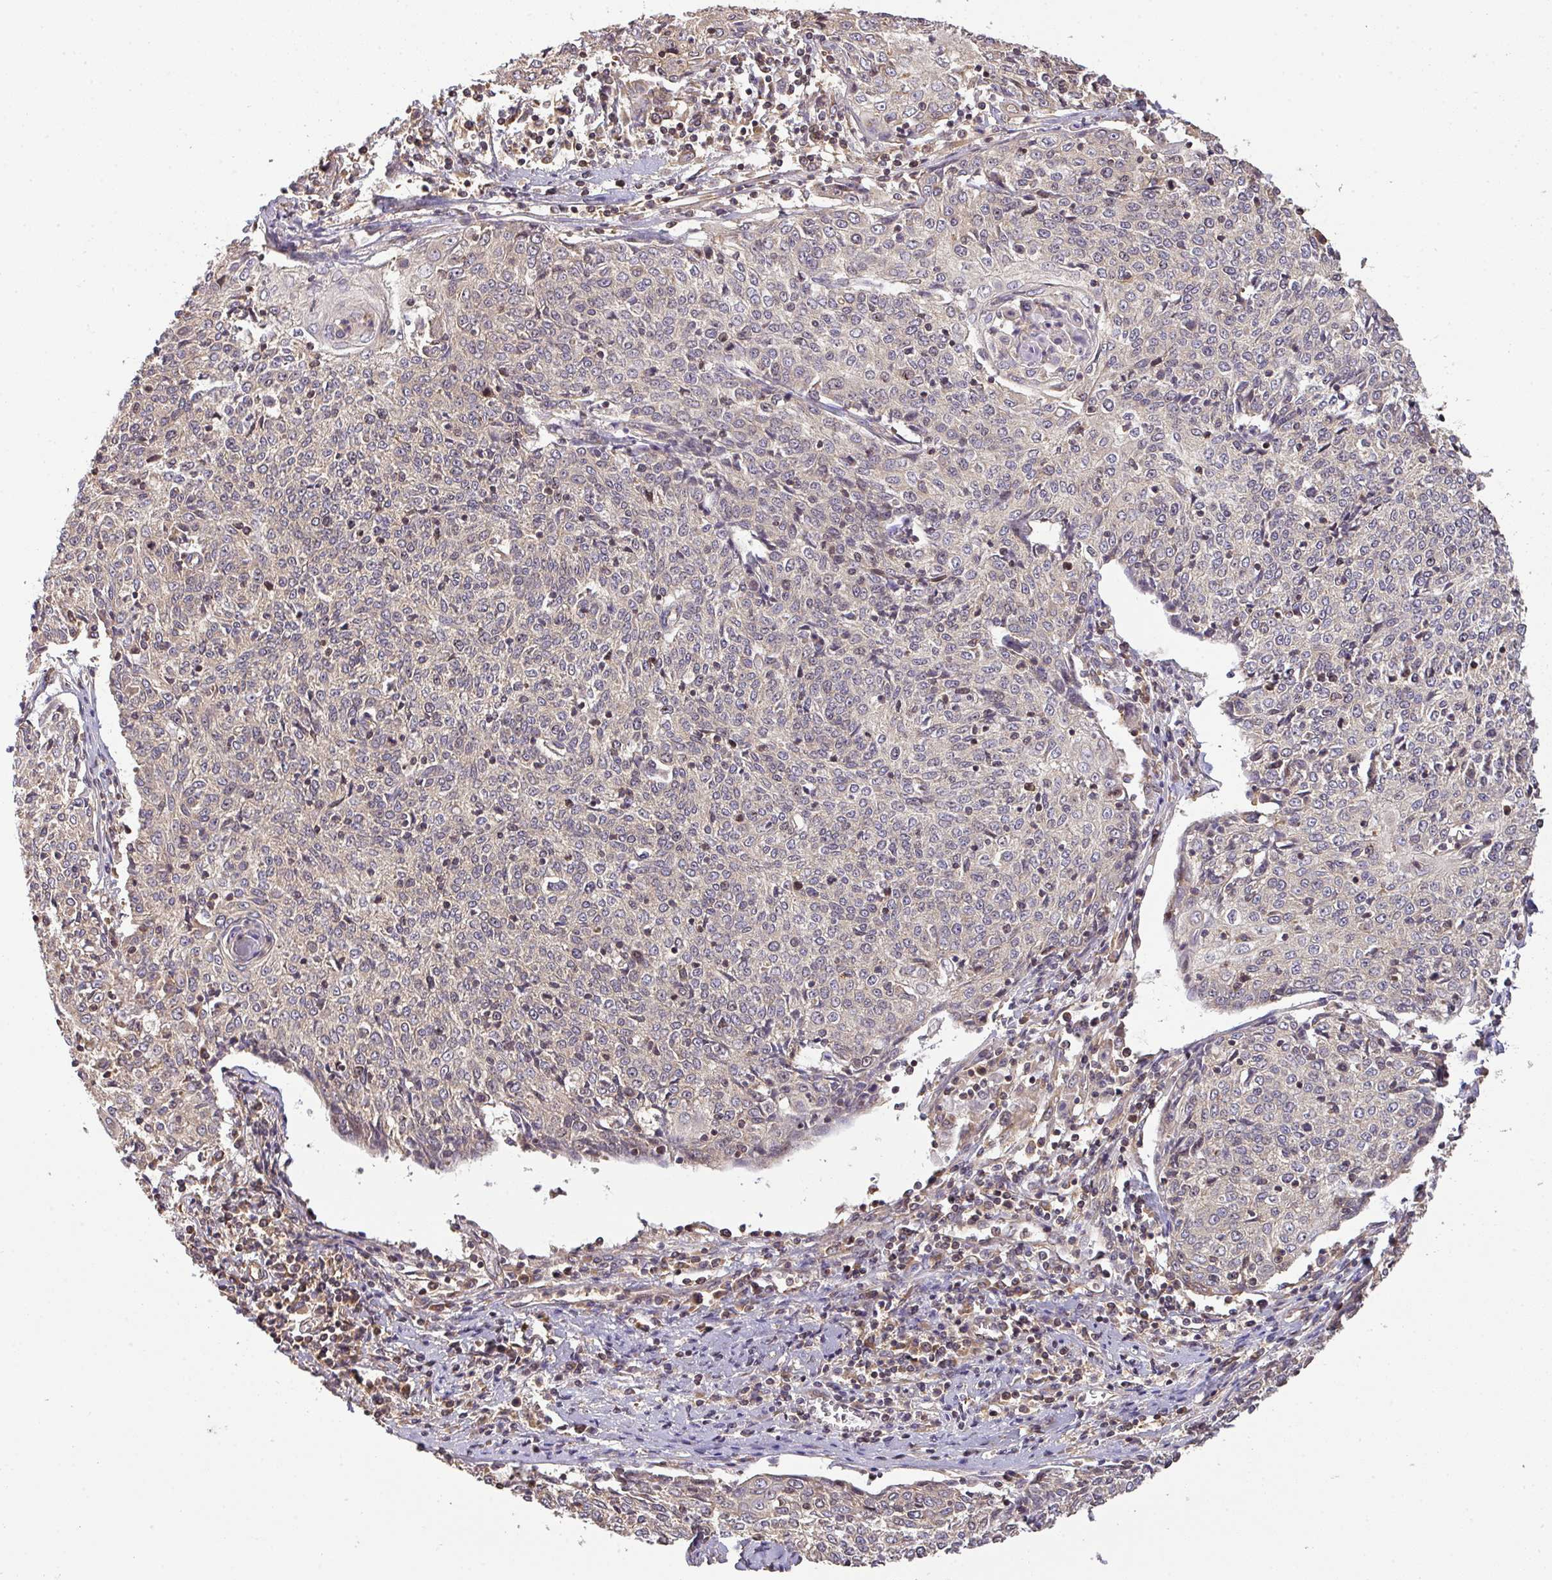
{"staining": {"intensity": "moderate", "quantity": "25%-75%", "location": "cytoplasmic/membranous,nuclear"}, "tissue": "cervical cancer", "cell_type": "Tumor cells", "image_type": "cancer", "snomed": [{"axis": "morphology", "description": "Squamous cell carcinoma, NOS"}, {"axis": "topography", "description": "Cervix"}], "caption": "Tumor cells demonstrate moderate cytoplasmic/membranous and nuclear positivity in about 25%-75% of cells in cervical cancer. (DAB (3,3'-diaminobenzidine) = brown stain, brightfield microscopy at high magnification).", "gene": "VENTX", "patient": {"sex": "female", "age": 48}}